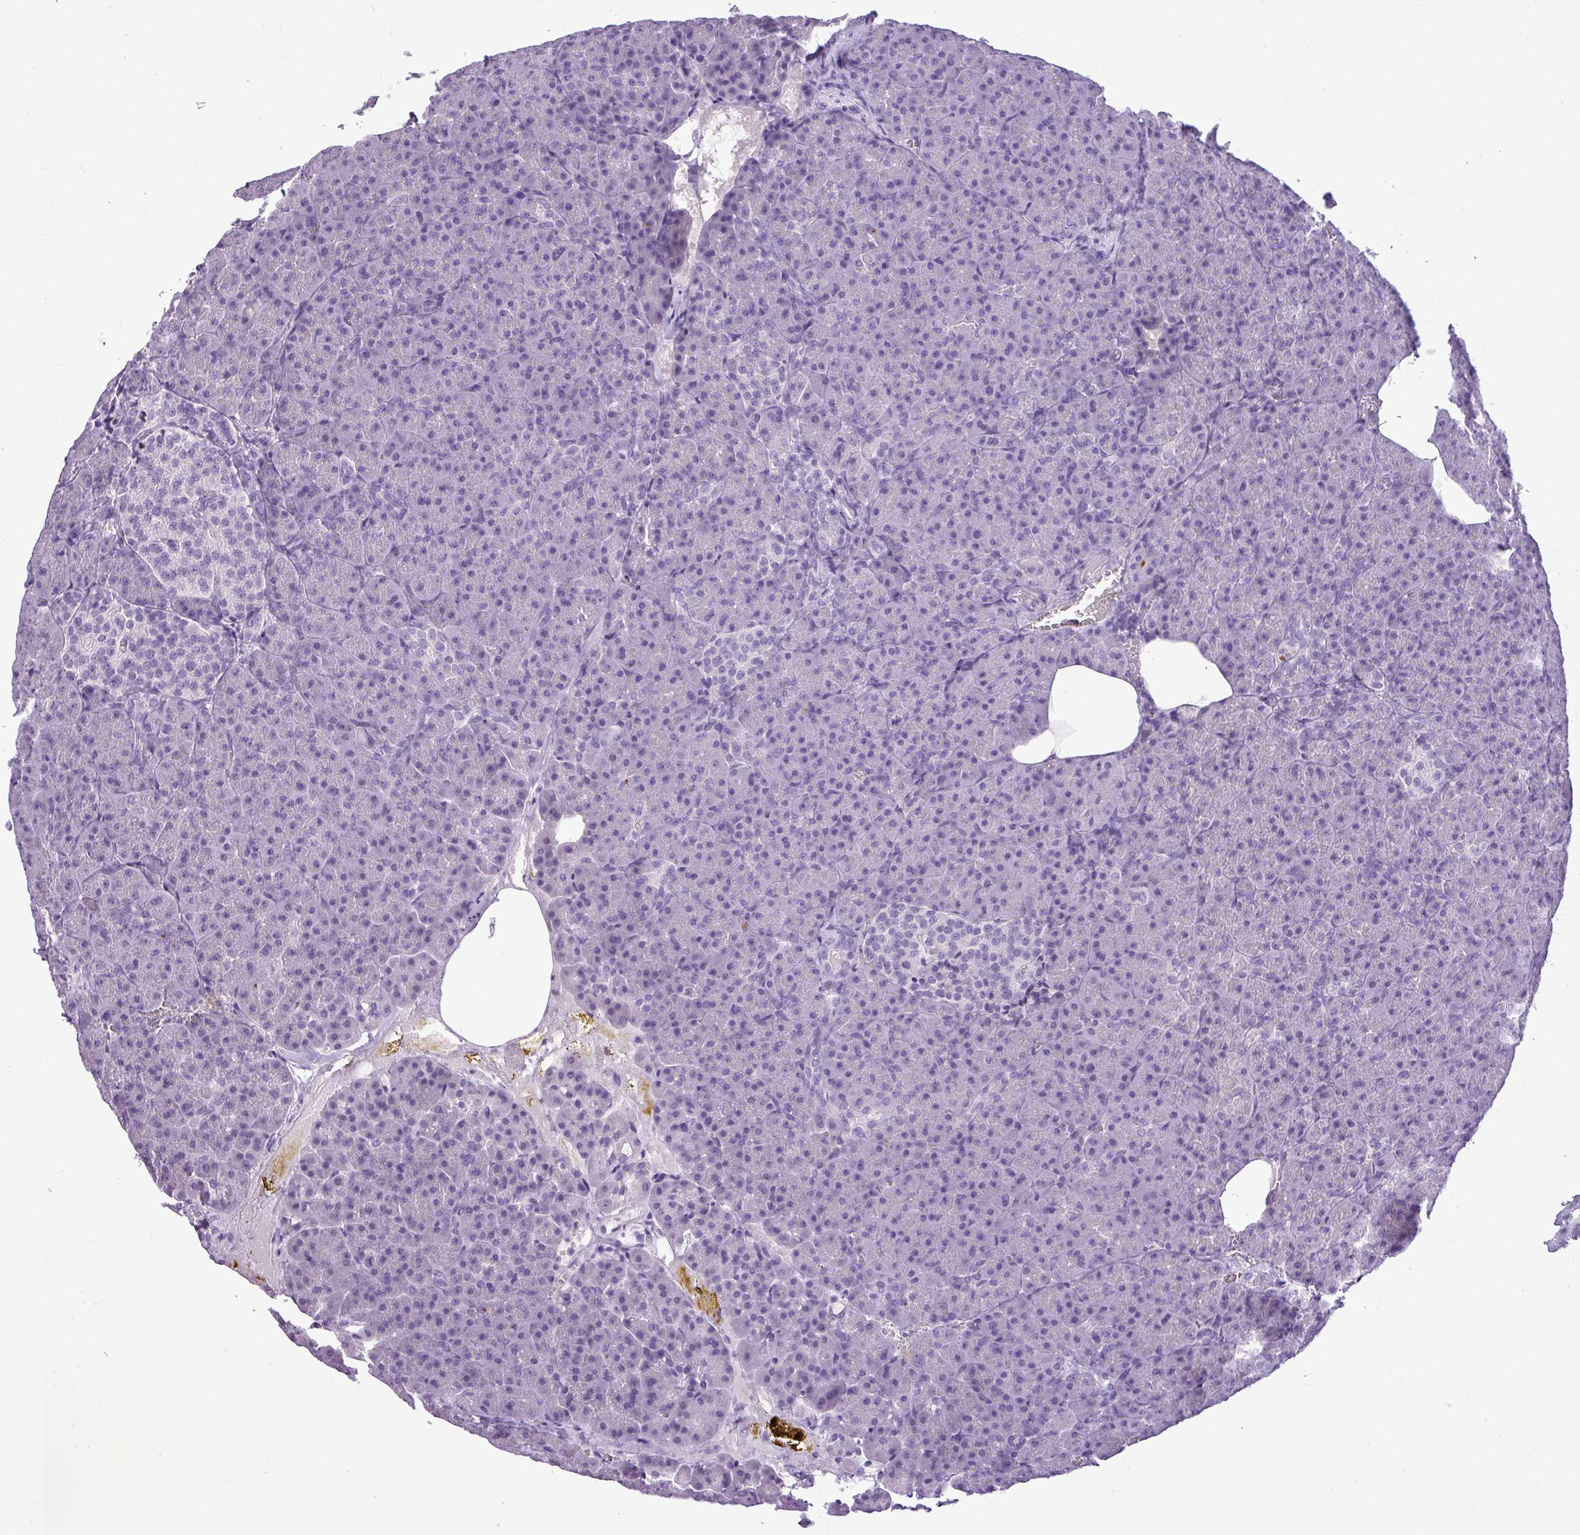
{"staining": {"intensity": "negative", "quantity": "none", "location": "none"}, "tissue": "pancreas", "cell_type": "Exocrine glandular cells", "image_type": "normal", "snomed": [{"axis": "morphology", "description": "Normal tissue, NOS"}, {"axis": "topography", "description": "Pancreas"}], "caption": "This is an immunohistochemistry (IHC) photomicrograph of normal pancreas. There is no expression in exocrine glandular cells.", "gene": "RBMXL2", "patient": {"sex": "female", "age": 74}}